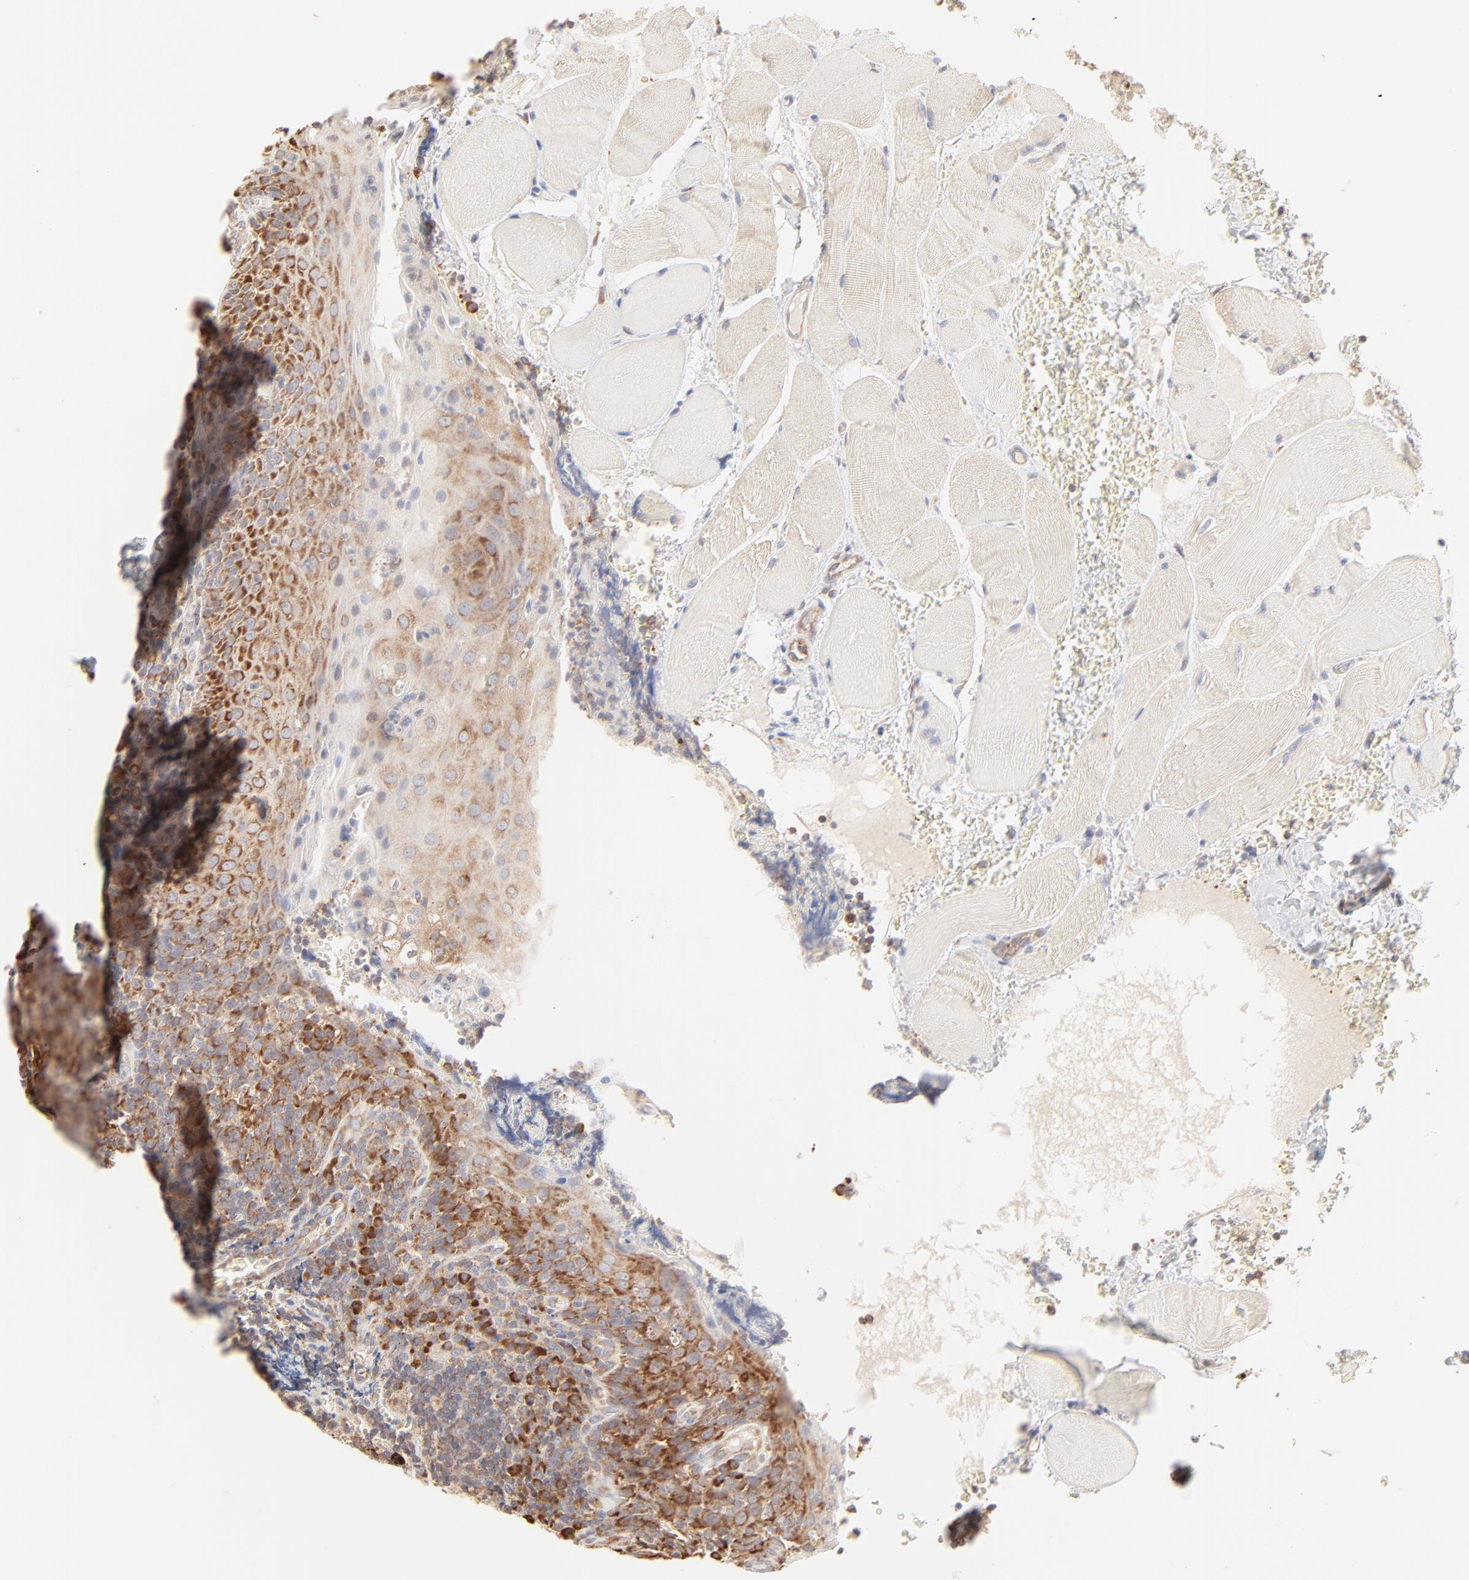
{"staining": {"intensity": "weak", "quantity": ">75%", "location": "cytoplasmic/membranous"}, "tissue": "tonsil", "cell_type": "Germinal center cells", "image_type": "normal", "snomed": [{"axis": "morphology", "description": "Normal tissue, NOS"}, {"axis": "topography", "description": "Tonsil"}], "caption": "Protein staining exhibits weak cytoplasmic/membranous positivity in about >75% of germinal center cells in normal tonsil.", "gene": "RPS20", "patient": {"sex": "male", "age": 20}}